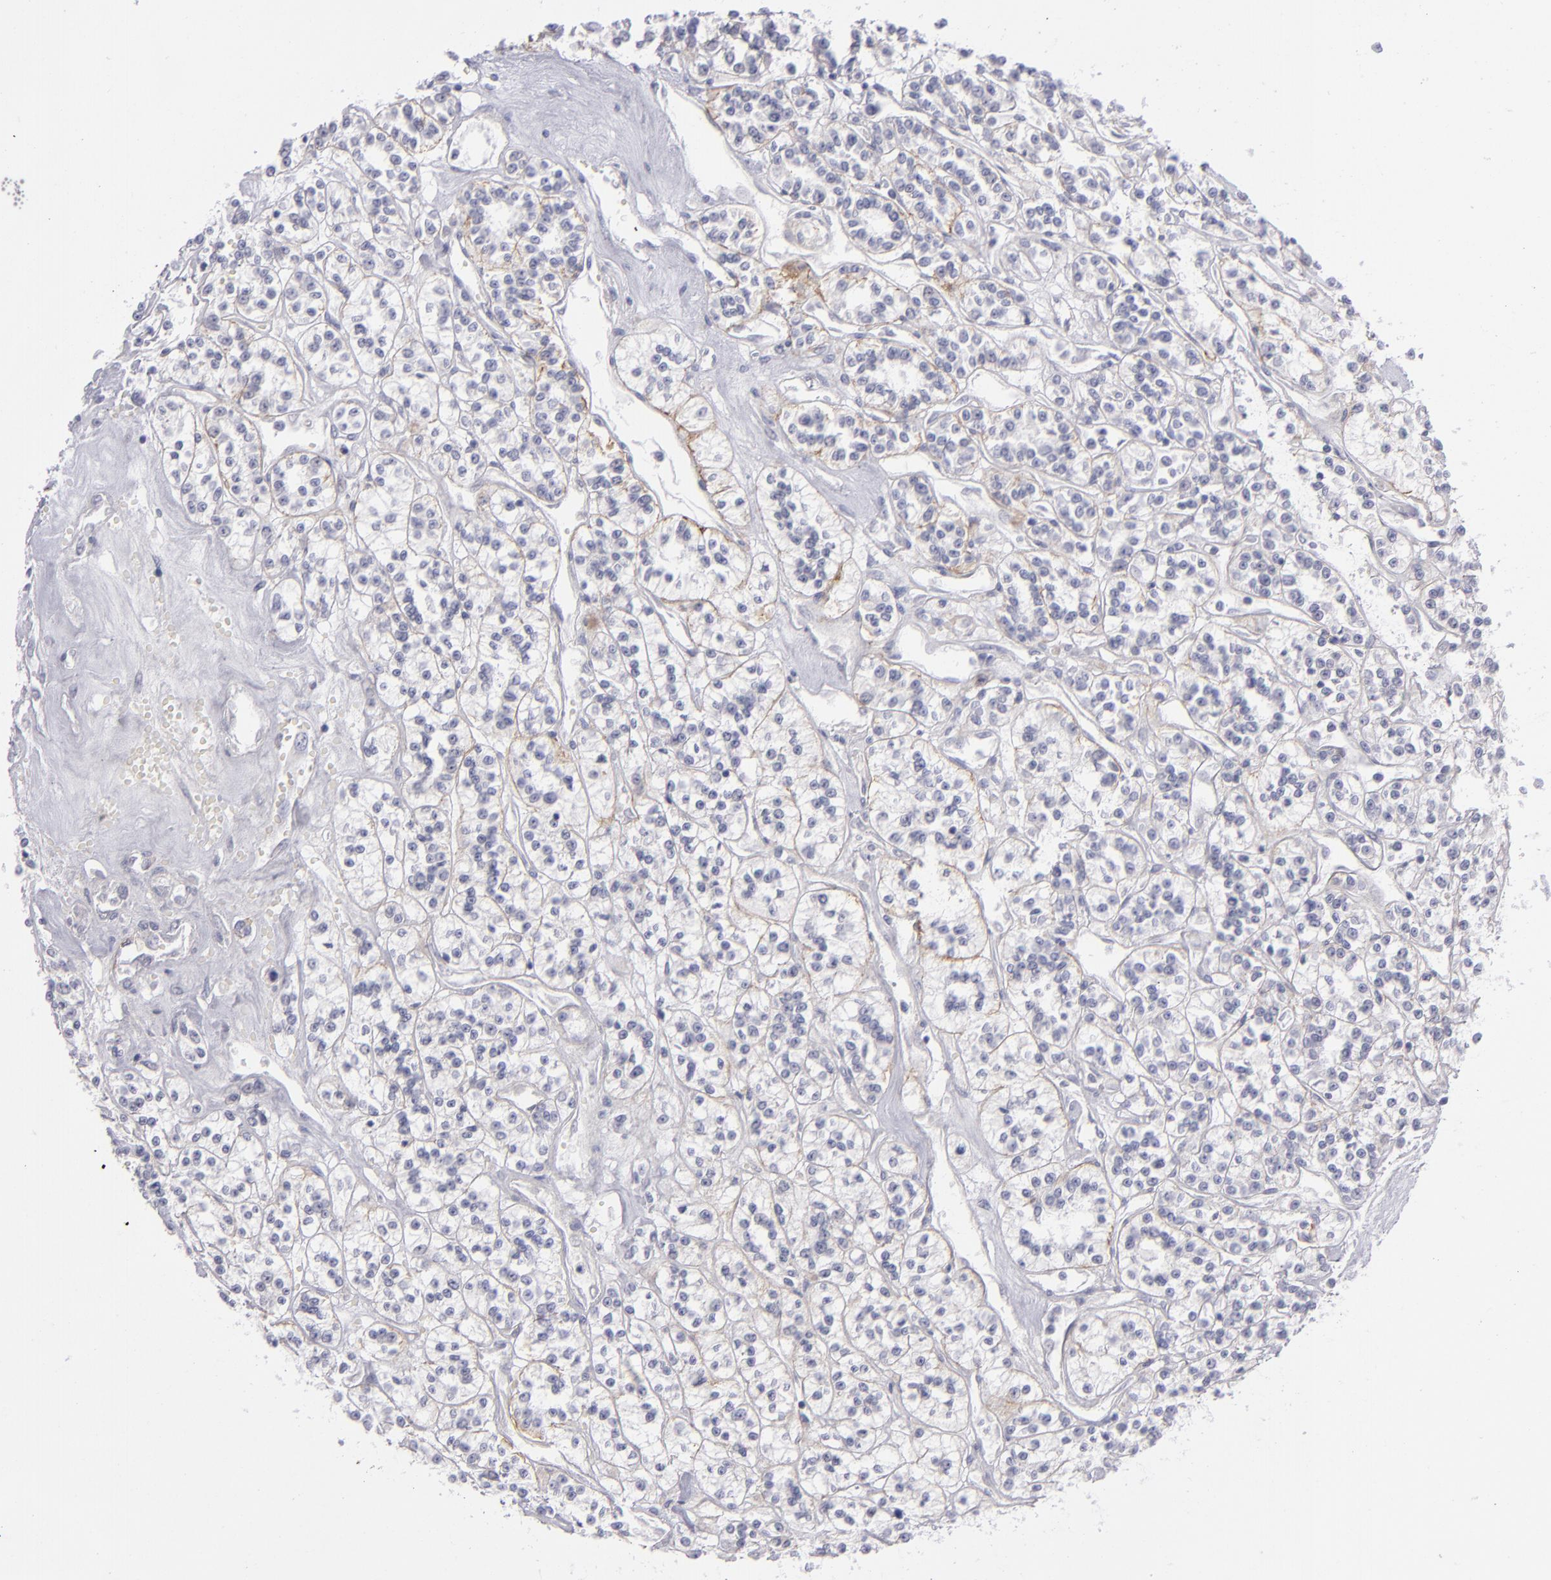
{"staining": {"intensity": "negative", "quantity": "none", "location": "none"}, "tissue": "renal cancer", "cell_type": "Tumor cells", "image_type": "cancer", "snomed": [{"axis": "morphology", "description": "Adenocarcinoma, NOS"}, {"axis": "topography", "description": "Kidney"}], "caption": "Immunohistochemistry (IHC) of renal adenocarcinoma exhibits no positivity in tumor cells.", "gene": "ITGB4", "patient": {"sex": "female", "age": 76}}